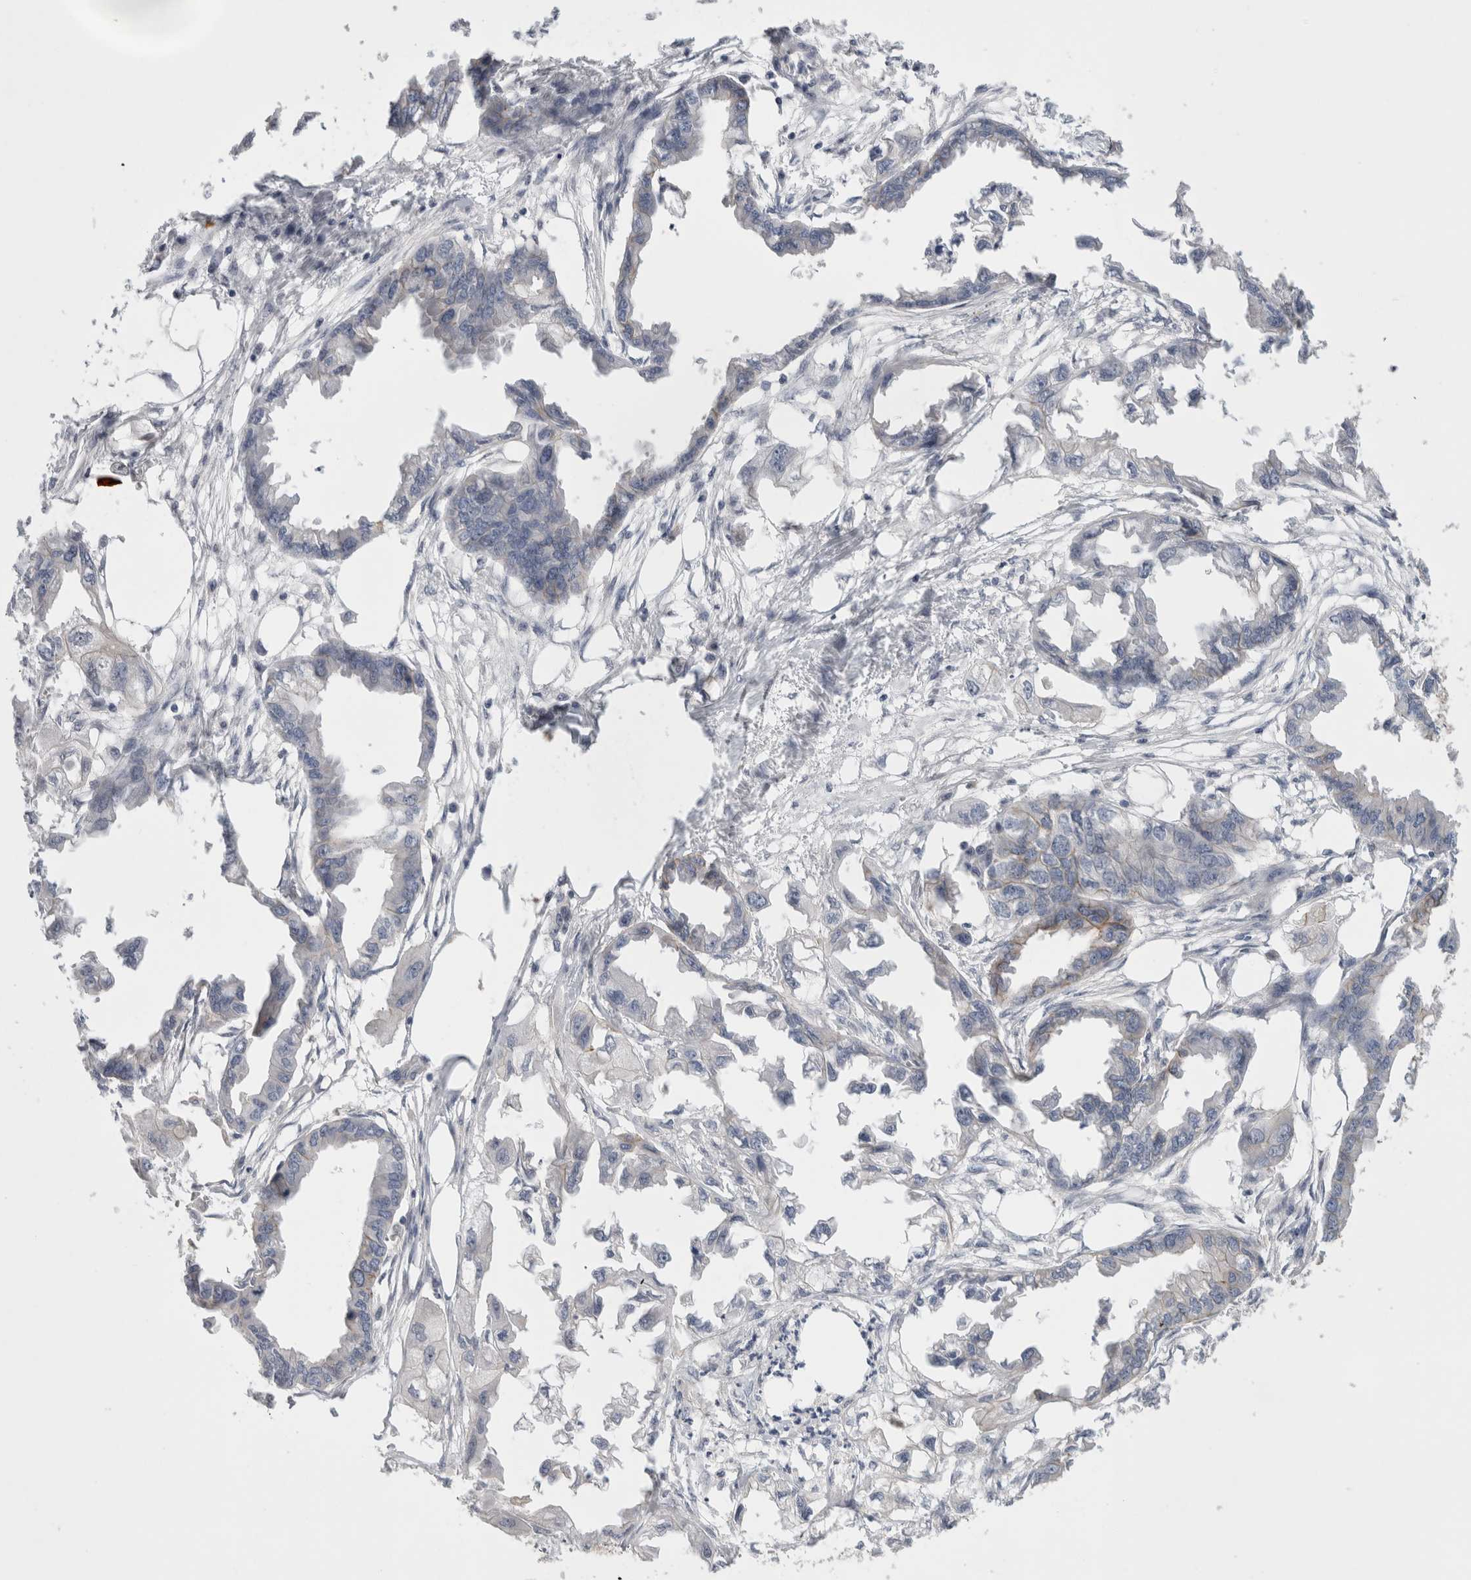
{"staining": {"intensity": "negative", "quantity": "none", "location": "none"}, "tissue": "endometrial cancer", "cell_type": "Tumor cells", "image_type": "cancer", "snomed": [{"axis": "morphology", "description": "Adenocarcinoma, NOS"}, {"axis": "morphology", "description": "Adenocarcinoma, metastatic, NOS"}, {"axis": "topography", "description": "Adipose tissue"}, {"axis": "topography", "description": "Endometrium"}], "caption": "Histopathology image shows no significant protein positivity in tumor cells of endometrial metastatic adenocarcinoma. (DAB immunohistochemistry (IHC), high magnification).", "gene": "VANGL1", "patient": {"sex": "female", "age": 67}}